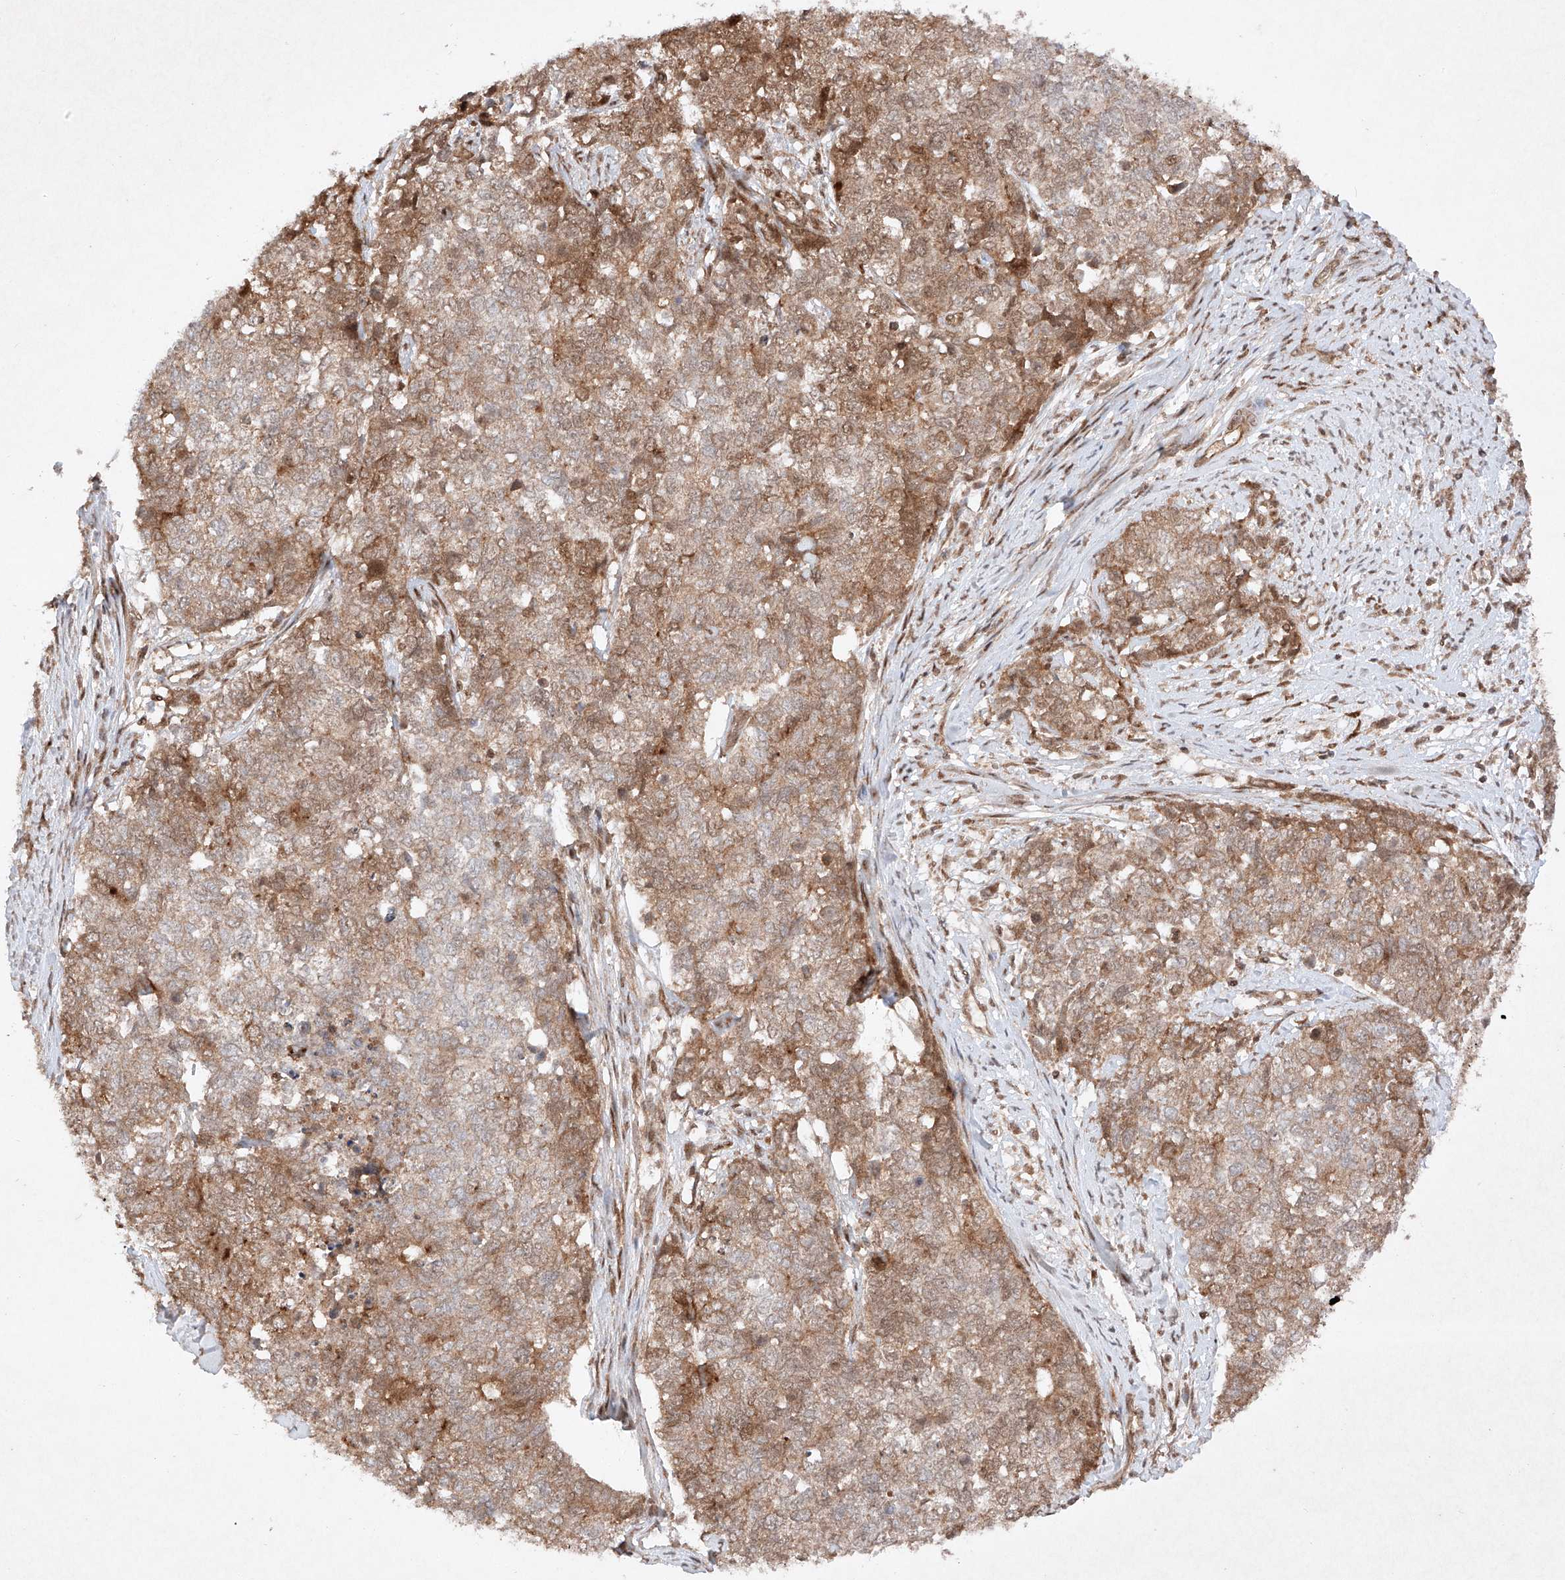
{"staining": {"intensity": "moderate", "quantity": "25%-75%", "location": "cytoplasmic/membranous"}, "tissue": "cervical cancer", "cell_type": "Tumor cells", "image_type": "cancer", "snomed": [{"axis": "morphology", "description": "Squamous cell carcinoma, NOS"}, {"axis": "topography", "description": "Cervix"}], "caption": "Moderate cytoplasmic/membranous protein expression is present in approximately 25%-75% of tumor cells in squamous cell carcinoma (cervical).", "gene": "RNF31", "patient": {"sex": "female", "age": 63}}